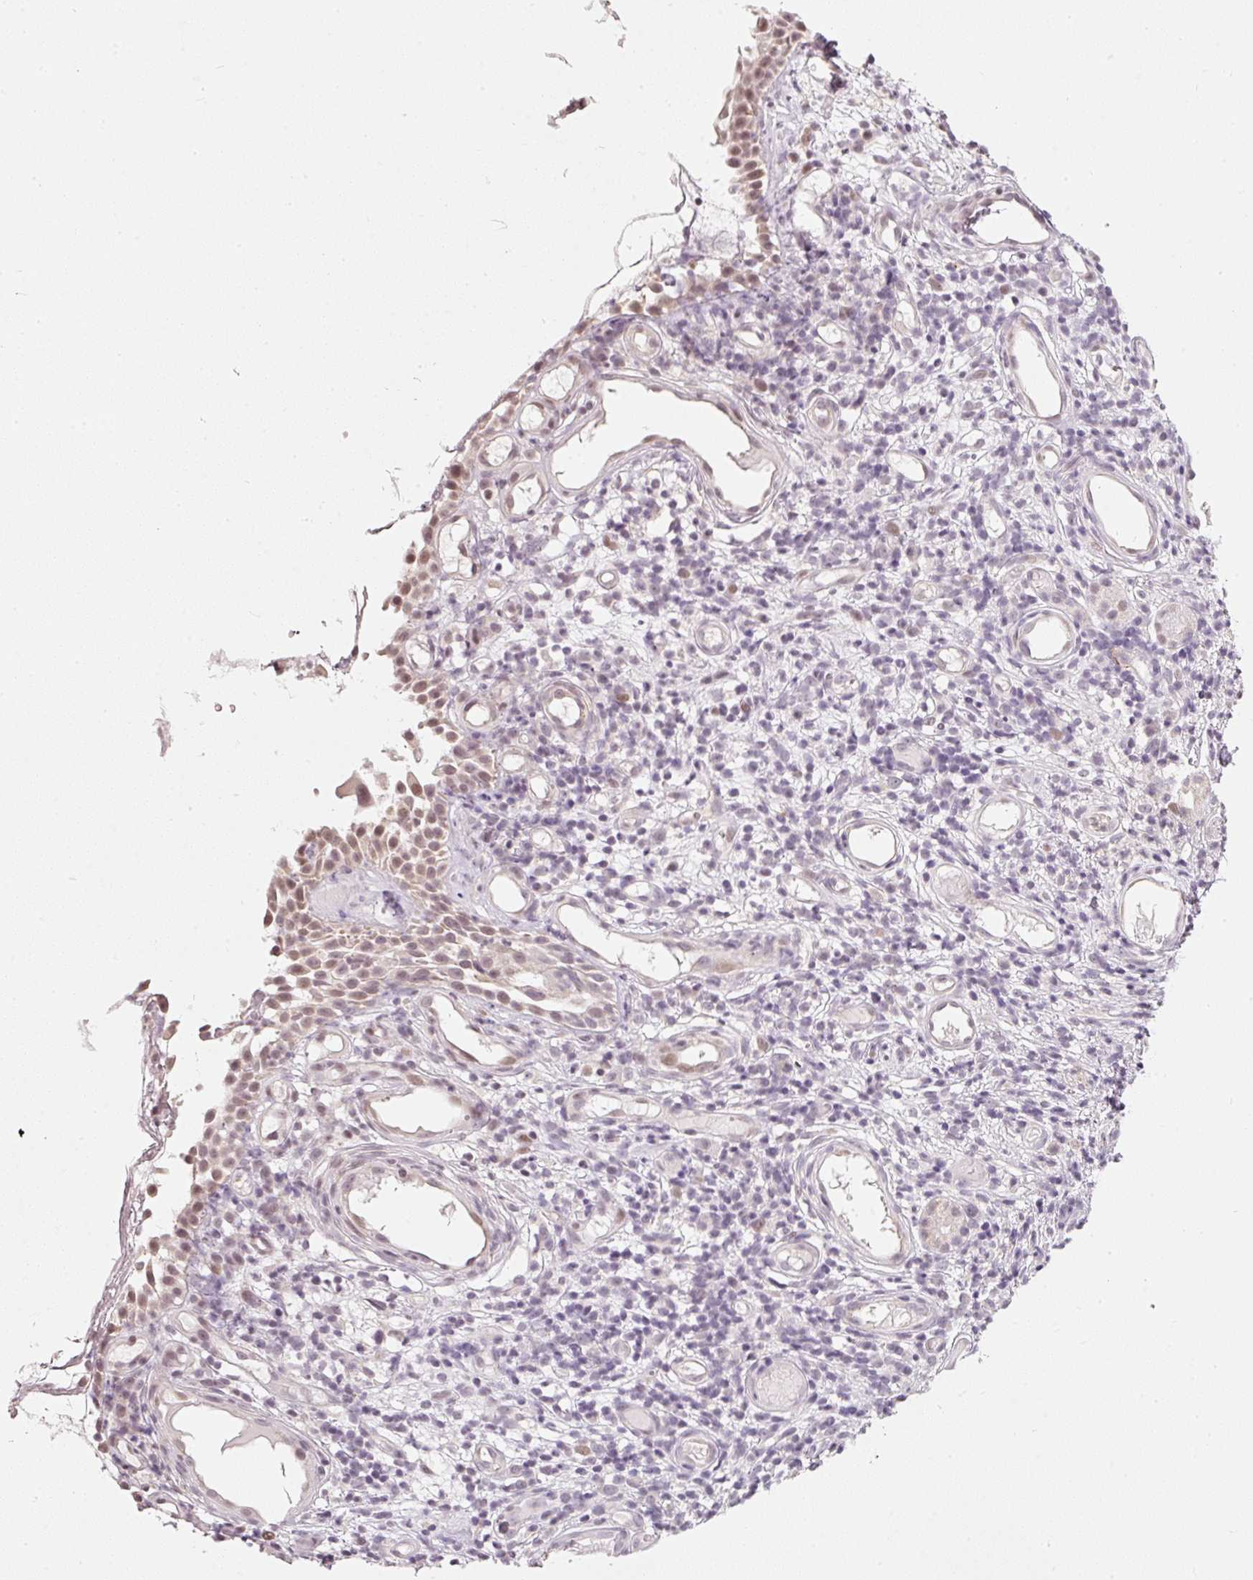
{"staining": {"intensity": "moderate", "quantity": ">75%", "location": "nuclear"}, "tissue": "nasopharynx", "cell_type": "Respiratory epithelial cells", "image_type": "normal", "snomed": [{"axis": "morphology", "description": "Normal tissue, NOS"}, {"axis": "morphology", "description": "Inflammation, NOS"}, {"axis": "topography", "description": "Nasopharynx"}], "caption": "Immunohistochemistry photomicrograph of normal human nasopharynx stained for a protein (brown), which reveals medium levels of moderate nuclear expression in approximately >75% of respiratory epithelial cells.", "gene": "NRDE2", "patient": {"sex": "male", "age": 54}}